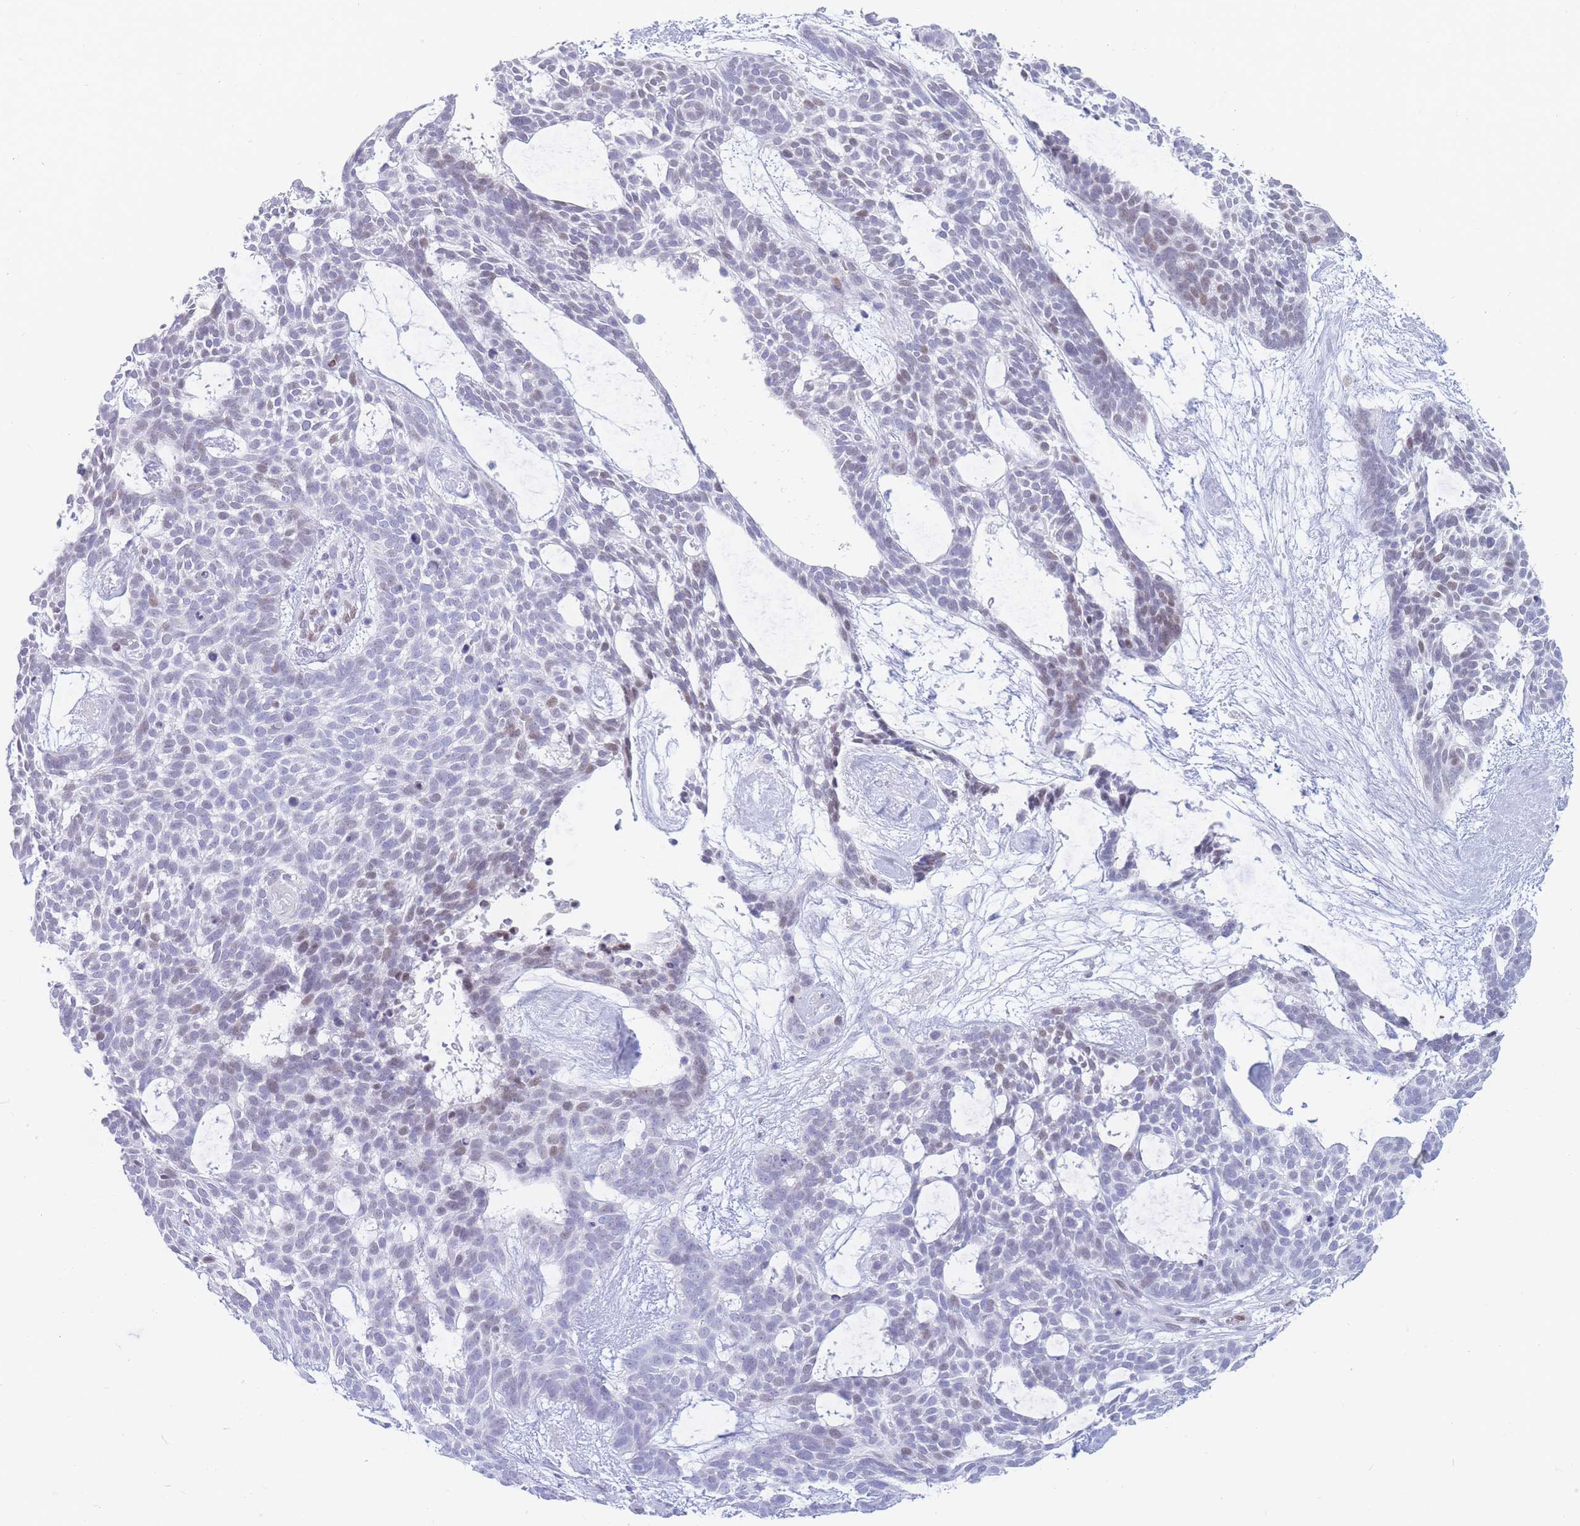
{"staining": {"intensity": "weak", "quantity": "<25%", "location": "nuclear"}, "tissue": "skin cancer", "cell_type": "Tumor cells", "image_type": "cancer", "snomed": [{"axis": "morphology", "description": "Basal cell carcinoma"}, {"axis": "topography", "description": "Skin"}], "caption": "Immunohistochemistry (IHC) histopathology image of neoplastic tissue: skin cancer (basal cell carcinoma) stained with DAB displays no significant protein positivity in tumor cells.", "gene": "PSMB5", "patient": {"sex": "male", "age": 61}}